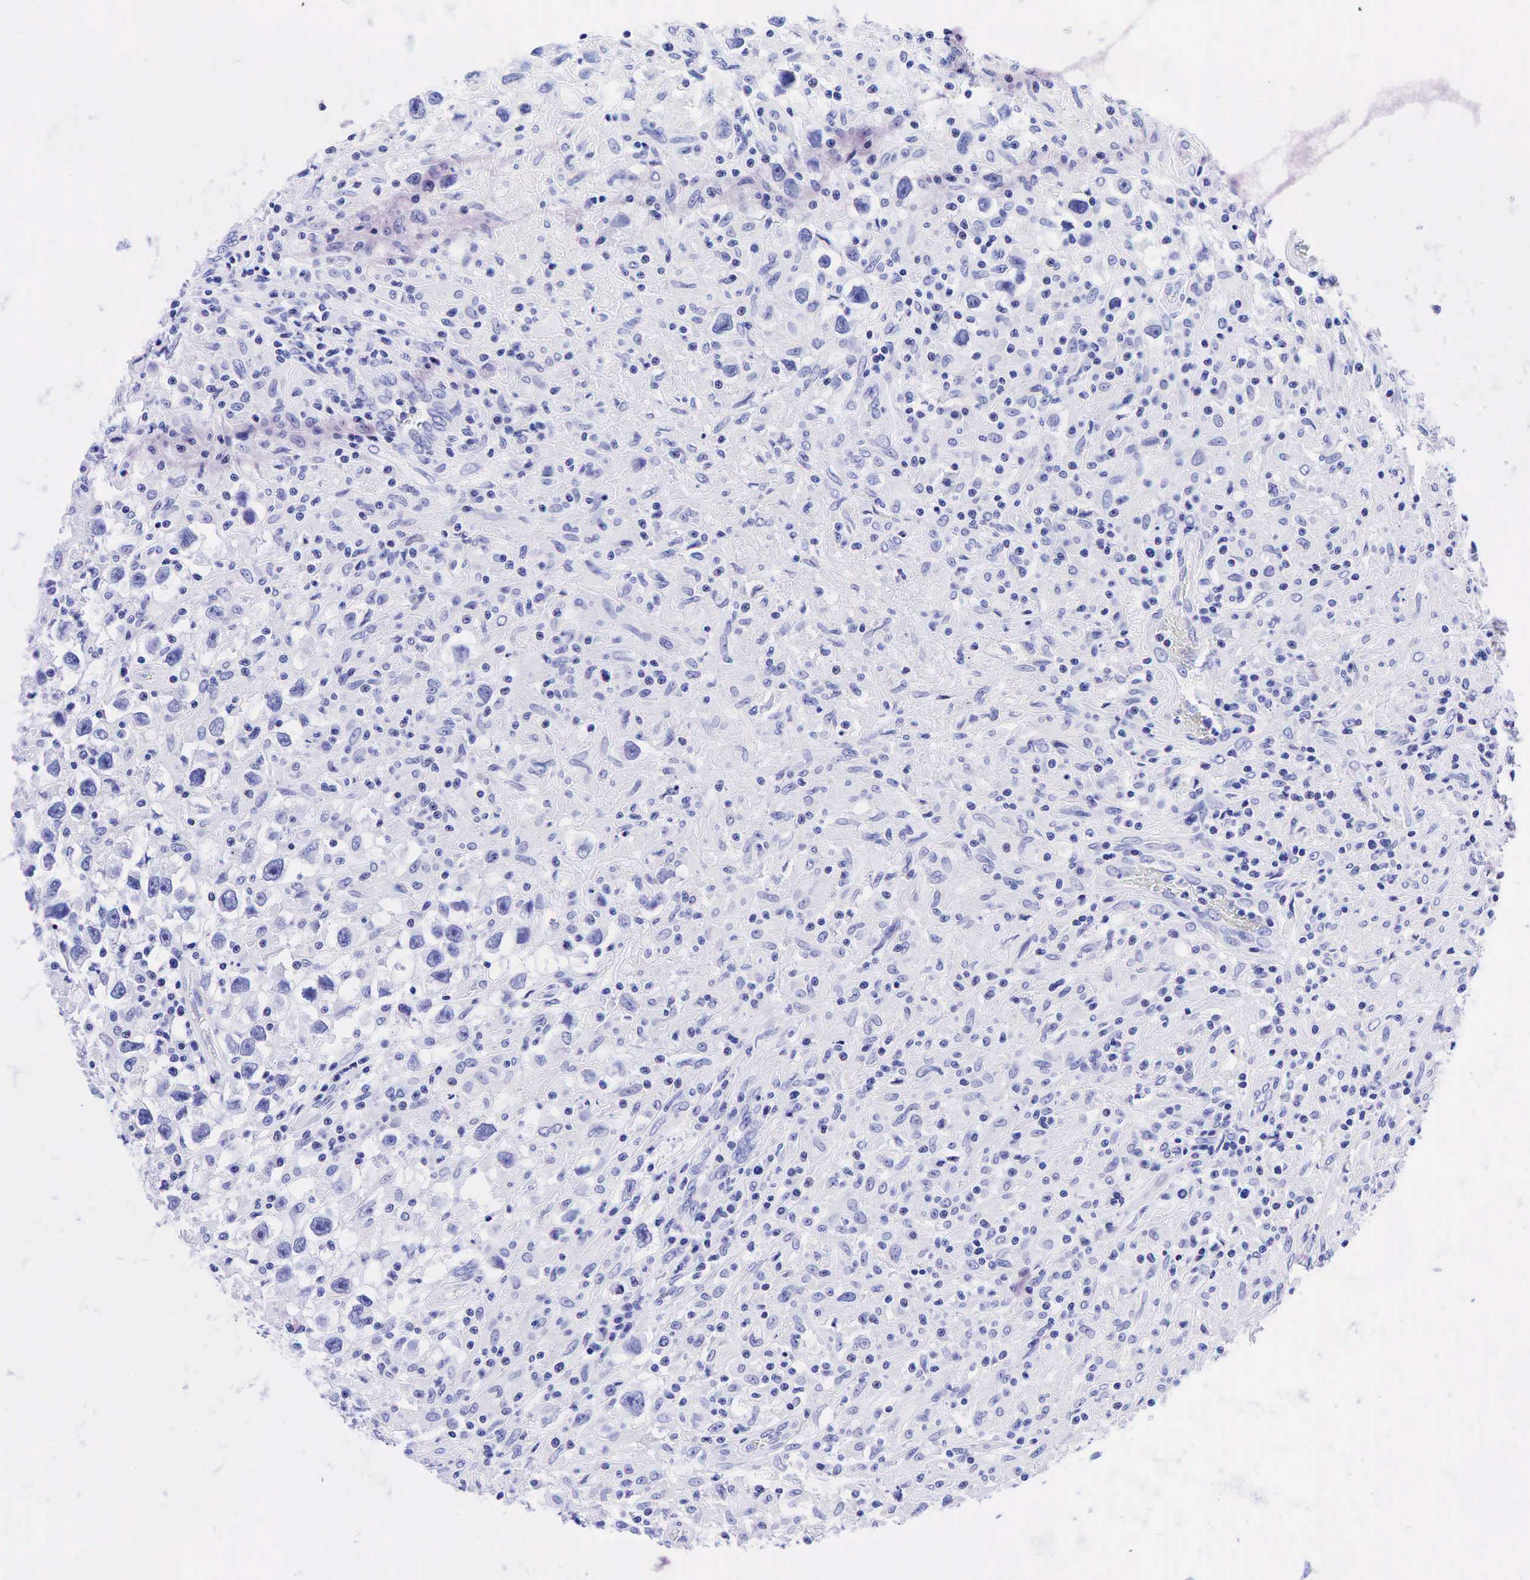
{"staining": {"intensity": "negative", "quantity": "none", "location": "none"}, "tissue": "testis cancer", "cell_type": "Tumor cells", "image_type": "cancer", "snomed": [{"axis": "morphology", "description": "Seminoma, NOS"}, {"axis": "topography", "description": "Testis"}], "caption": "This is an immunohistochemistry micrograph of testis cancer (seminoma). There is no positivity in tumor cells.", "gene": "ESR1", "patient": {"sex": "male", "age": 34}}